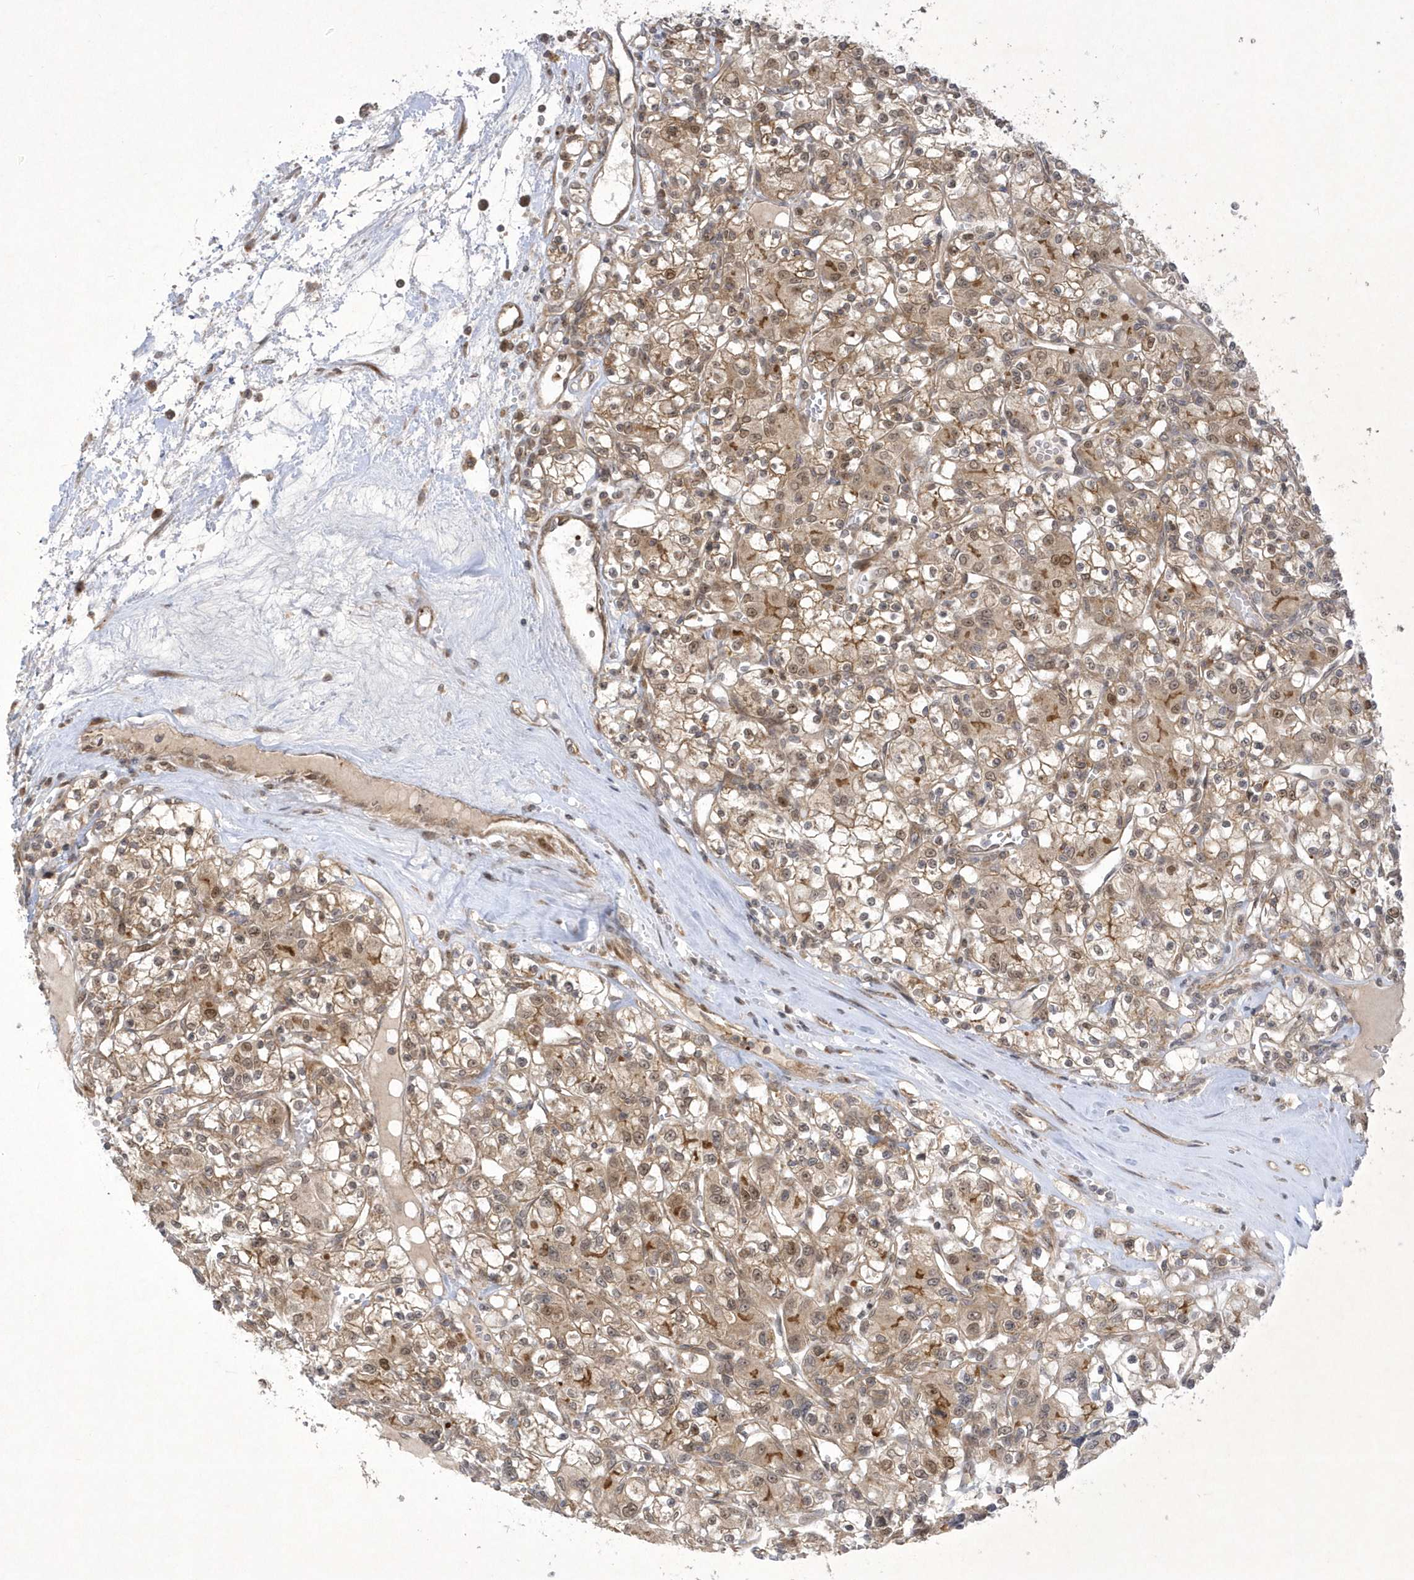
{"staining": {"intensity": "moderate", "quantity": ">75%", "location": "cytoplasmic/membranous,nuclear"}, "tissue": "renal cancer", "cell_type": "Tumor cells", "image_type": "cancer", "snomed": [{"axis": "morphology", "description": "Adenocarcinoma, NOS"}, {"axis": "topography", "description": "Kidney"}], "caption": "An immunohistochemistry (IHC) micrograph of tumor tissue is shown. Protein staining in brown labels moderate cytoplasmic/membranous and nuclear positivity in renal adenocarcinoma within tumor cells.", "gene": "NAF1", "patient": {"sex": "female", "age": 59}}